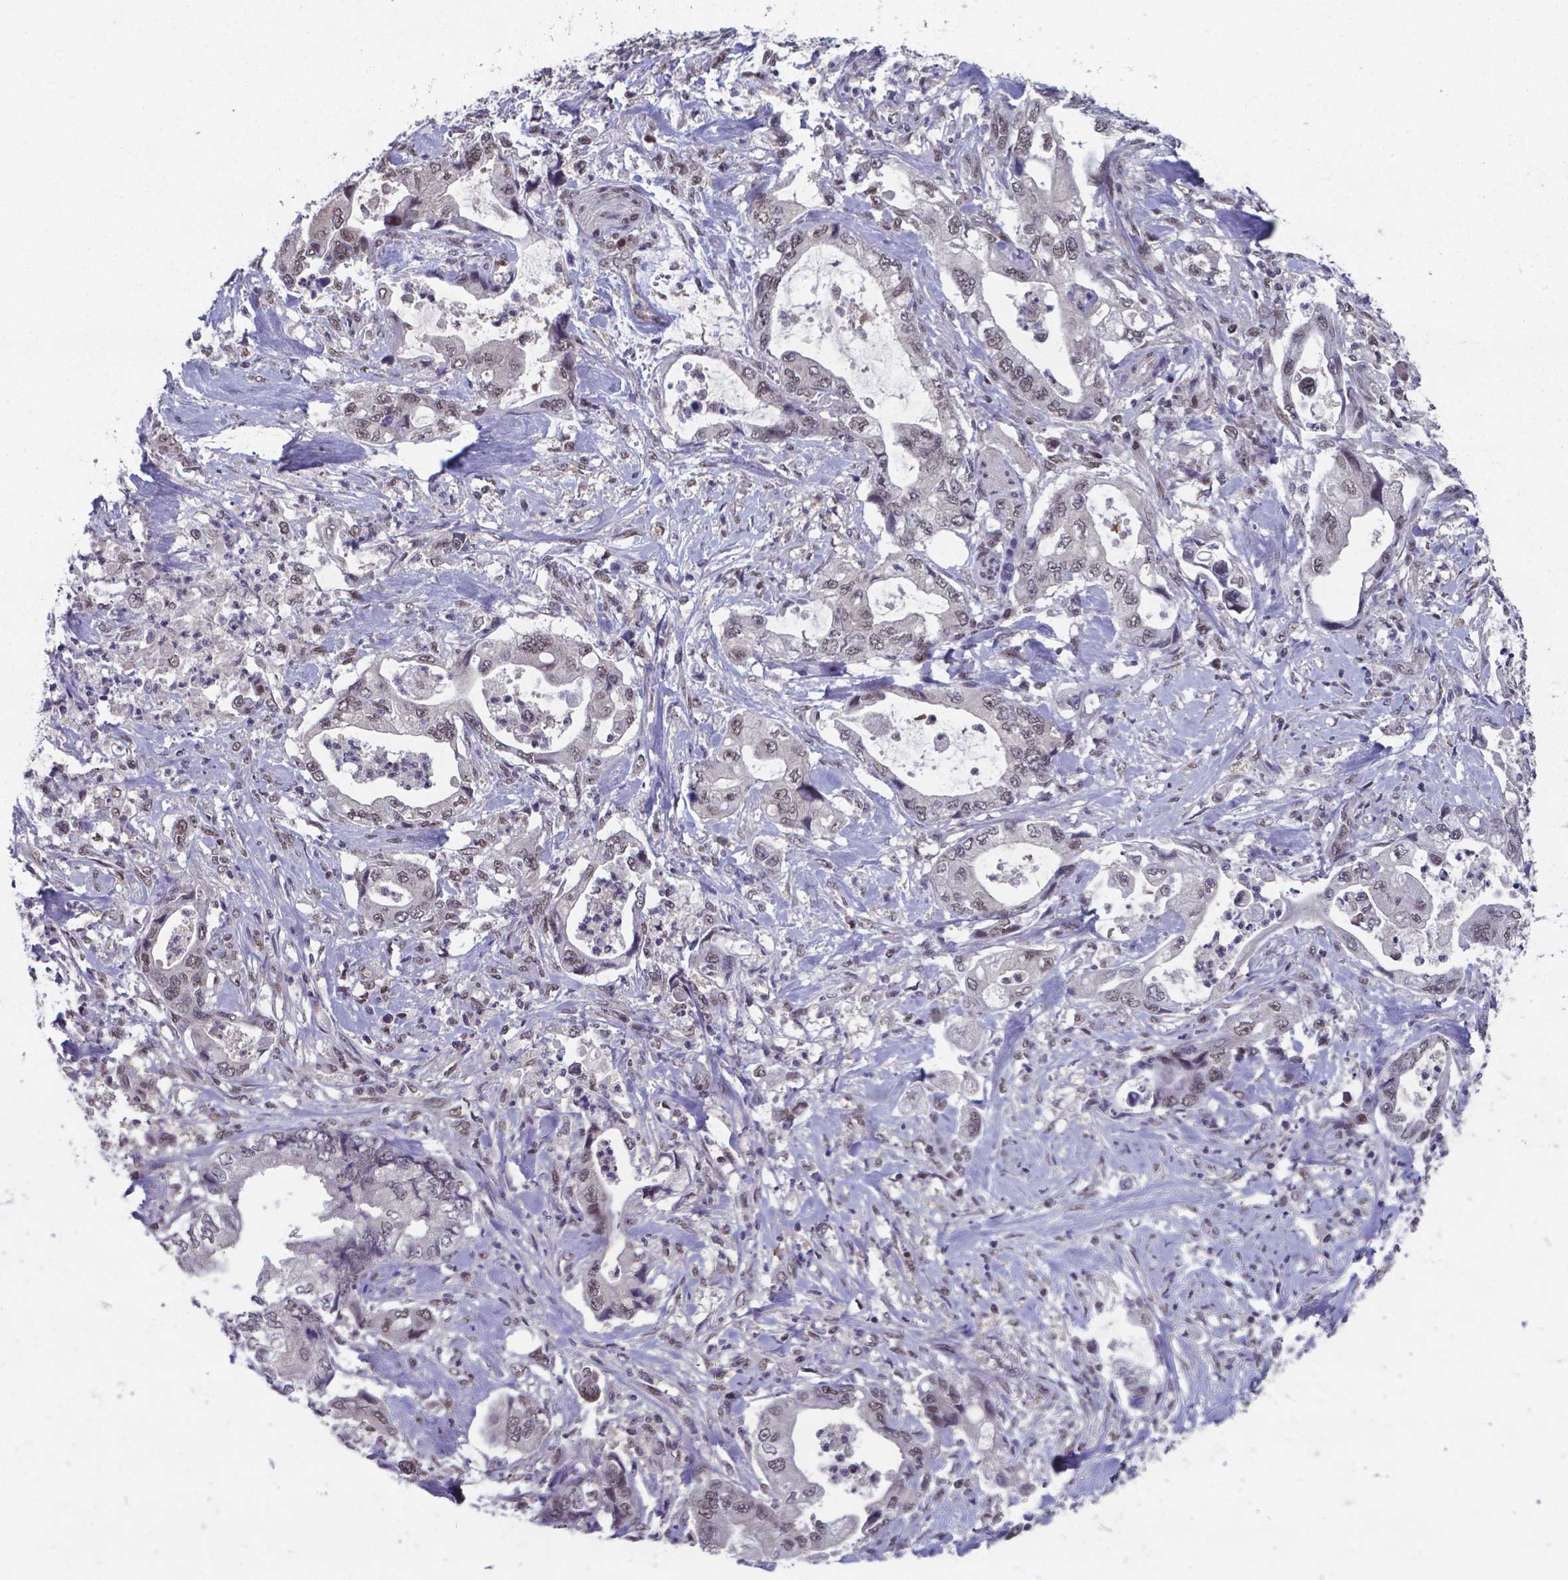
{"staining": {"intensity": "weak", "quantity": "<25%", "location": "nuclear"}, "tissue": "stomach cancer", "cell_type": "Tumor cells", "image_type": "cancer", "snomed": [{"axis": "morphology", "description": "Adenocarcinoma, NOS"}, {"axis": "topography", "description": "Pancreas"}, {"axis": "topography", "description": "Stomach, upper"}], "caption": "Protein analysis of adenocarcinoma (stomach) shows no significant positivity in tumor cells.", "gene": "UBA1", "patient": {"sex": "male", "age": 77}}